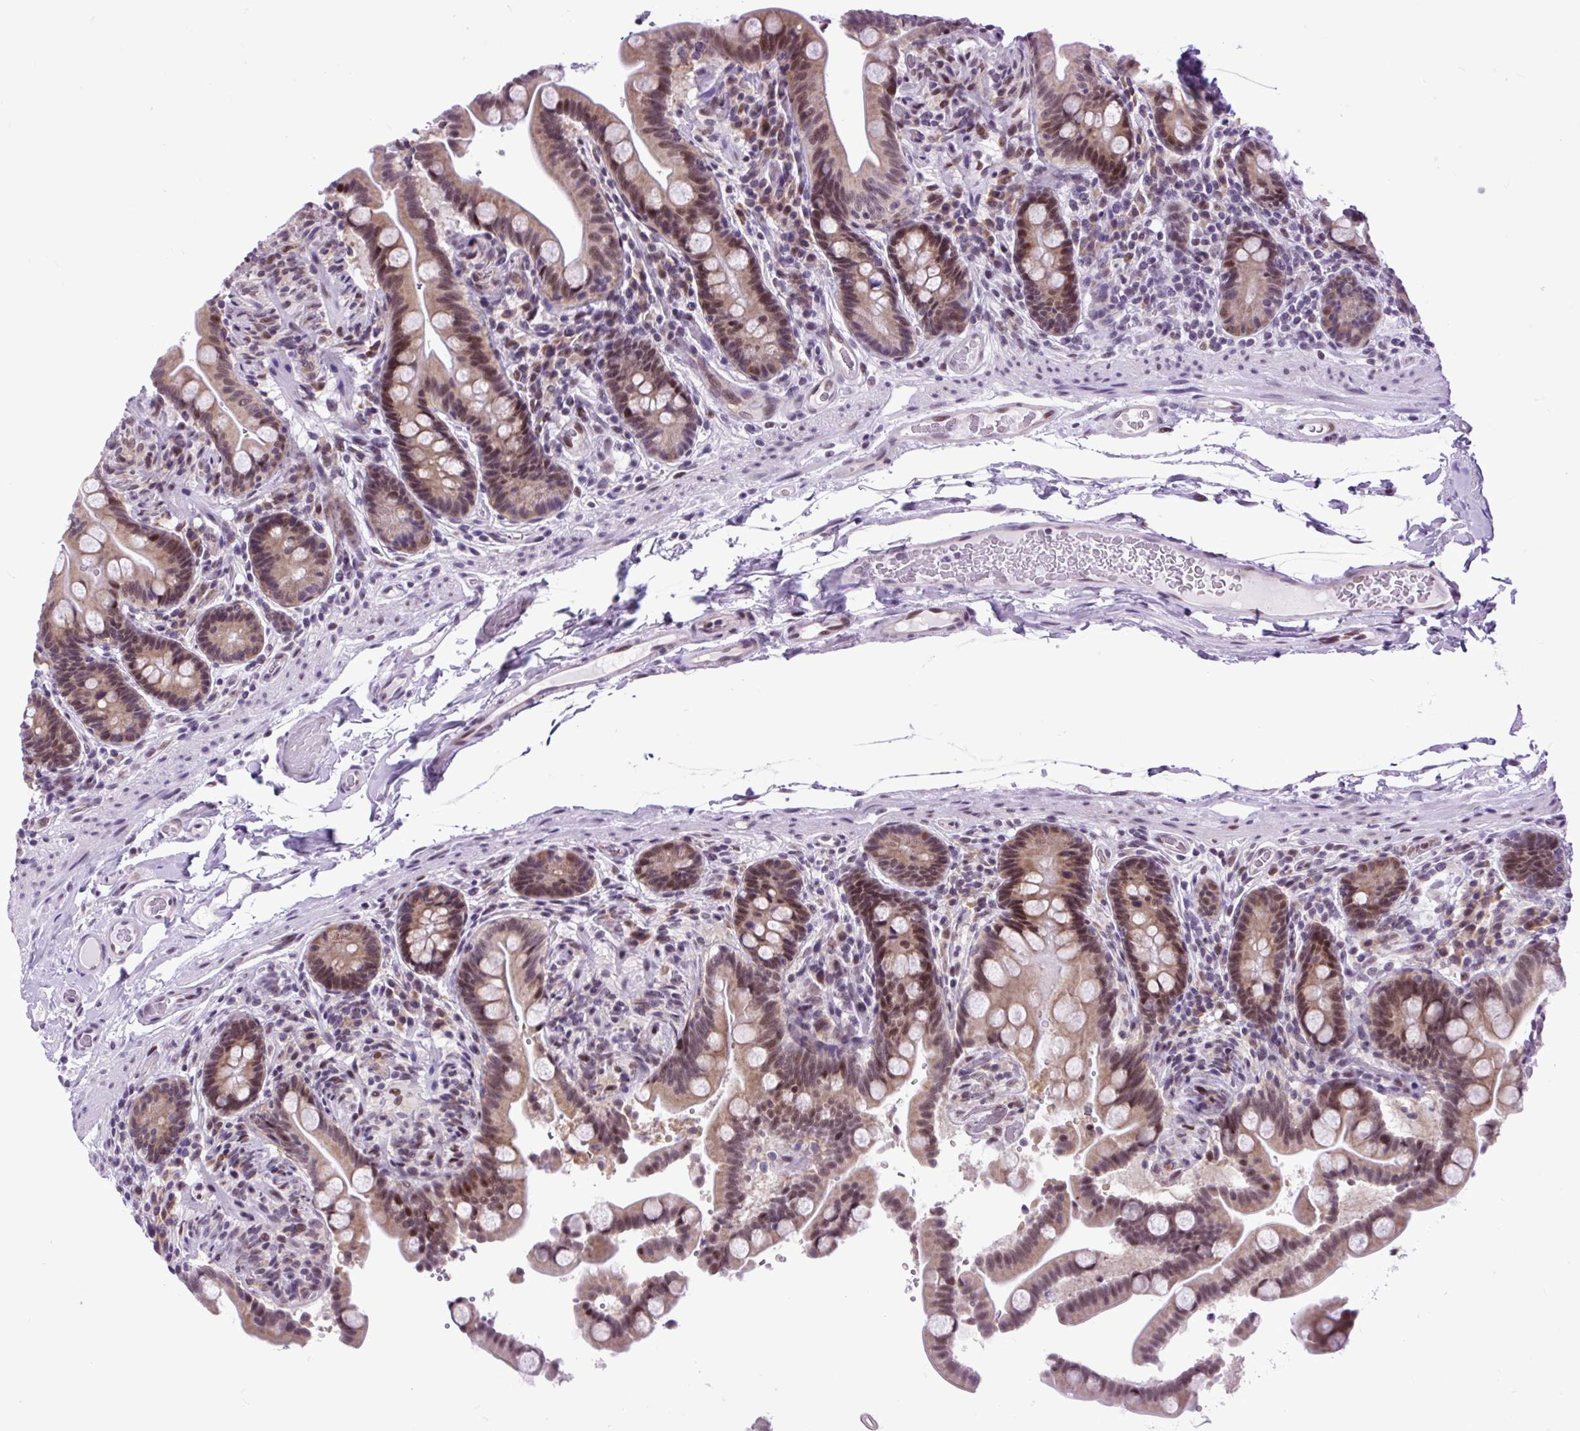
{"staining": {"intensity": "moderate", "quantity": "<25%", "location": "nuclear"}, "tissue": "colon", "cell_type": "Endothelial cells", "image_type": "normal", "snomed": [{"axis": "morphology", "description": "Normal tissue, NOS"}, {"axis": "topography", "description": "Smooth muscle"}, {"axis": "topography", "description": "Colon"}], "caption": "Colon stained with immunohistochemistry exhibits moderate nuclear staining in approximately <25% of endothelial cells.", "gene": "CLK2", "patient": {"sex": "male", "age": 73}}